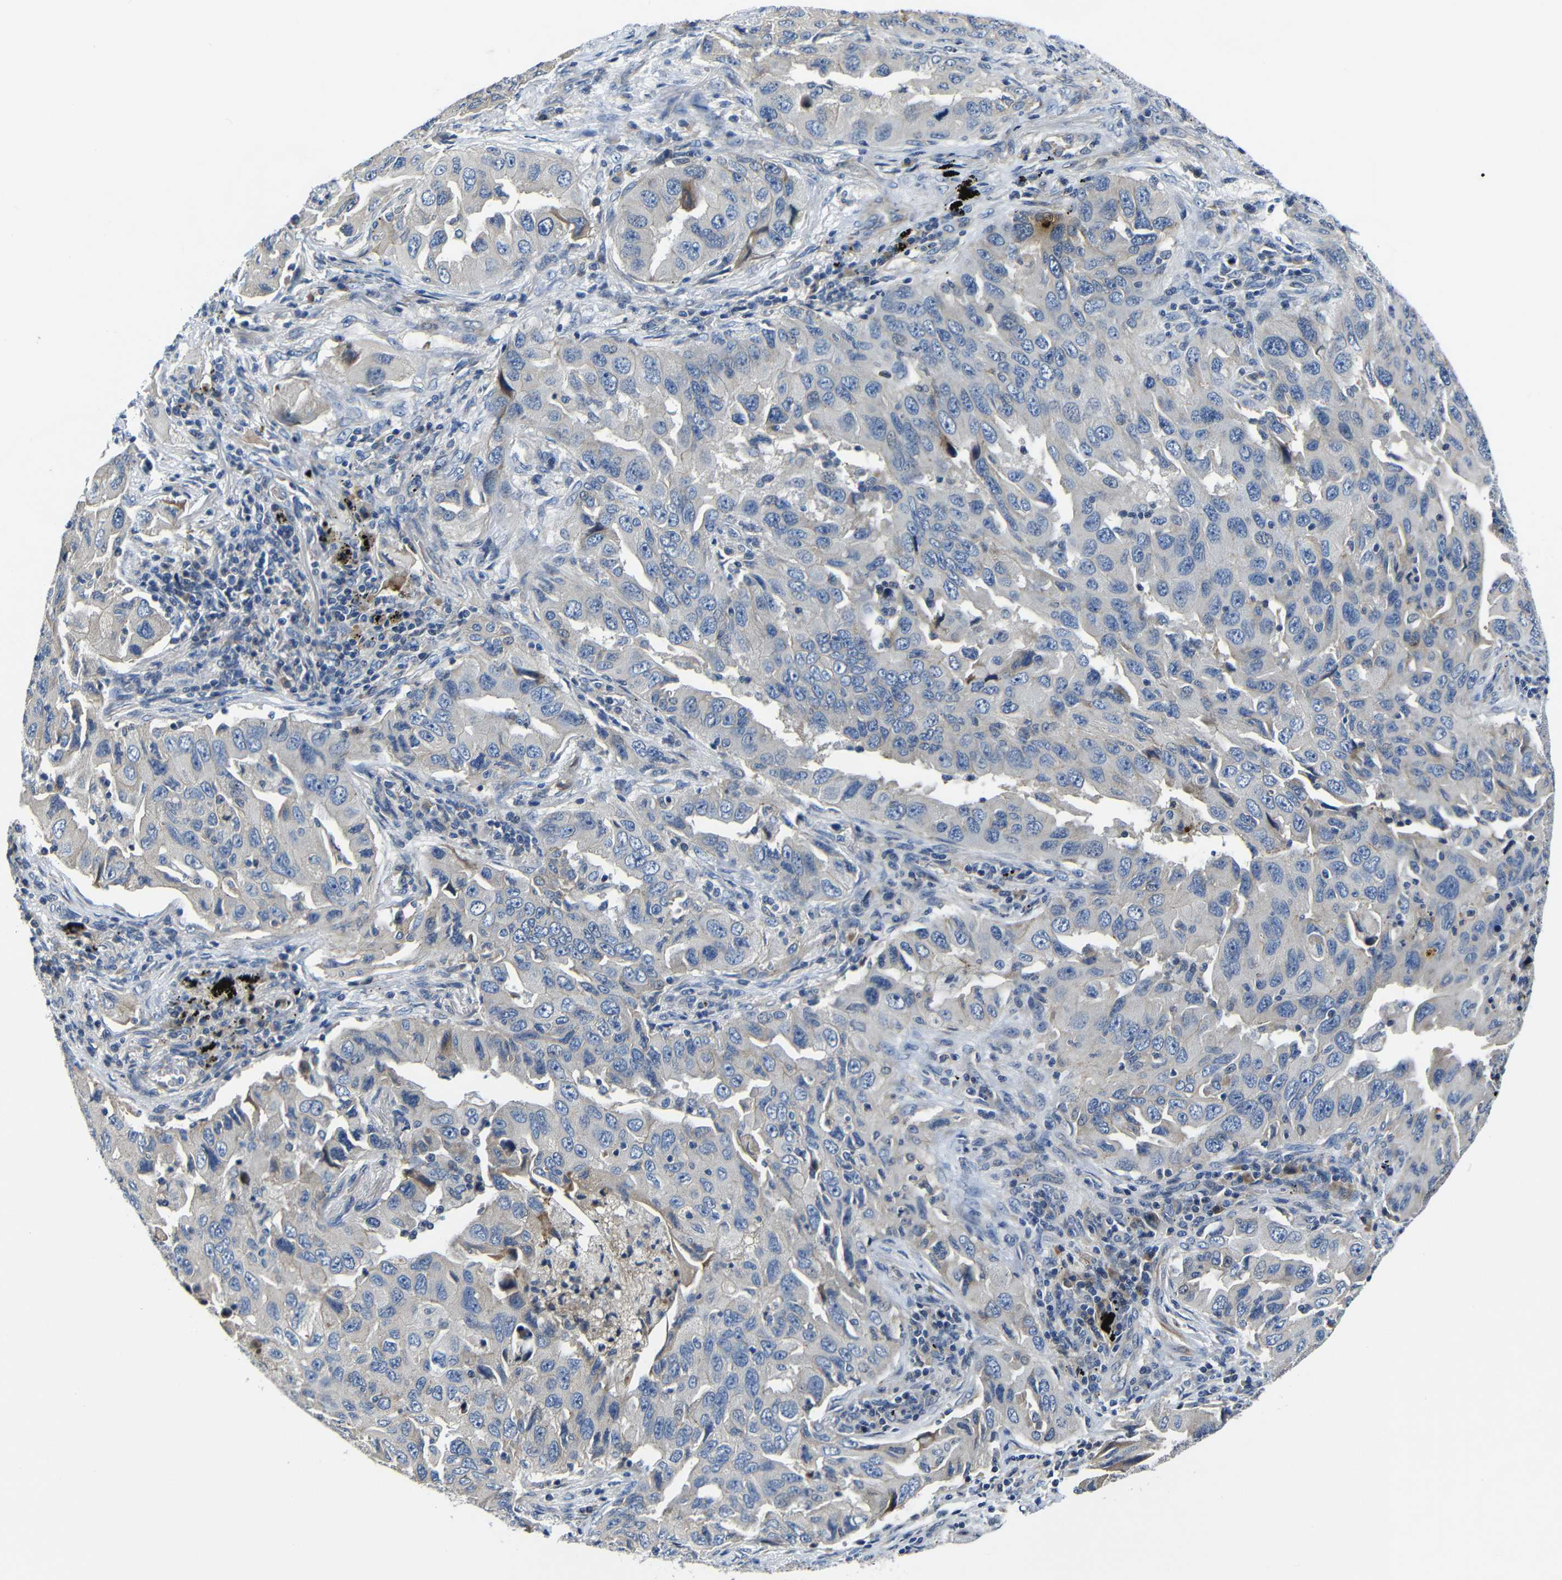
{"staining": {"intensity": "weak", "quantity": "<25%", "location": "cytoplasmic/membranous"}, "tissue": "lung cancer", "cell_type": "Tumor cells", "image_type": "cancer", "snomed": [{"axis": "morphology", "description": "Adenocarcinoma, NOS"}, {"axis": "topography", "description": "Lung"}], "caption": "Adenocarcinoma (lung) was stained to show a protein in brown. There is no significant staining in tumor cells. (Stains: DAB (3,3'-diaminobenzidine) immunohistochemistry with hematoxylin counter stain, Microscopy: brightfield microscopy at high magnification).", "gene": "AFDN", "patient": {"sex": "female", "age": 65}}